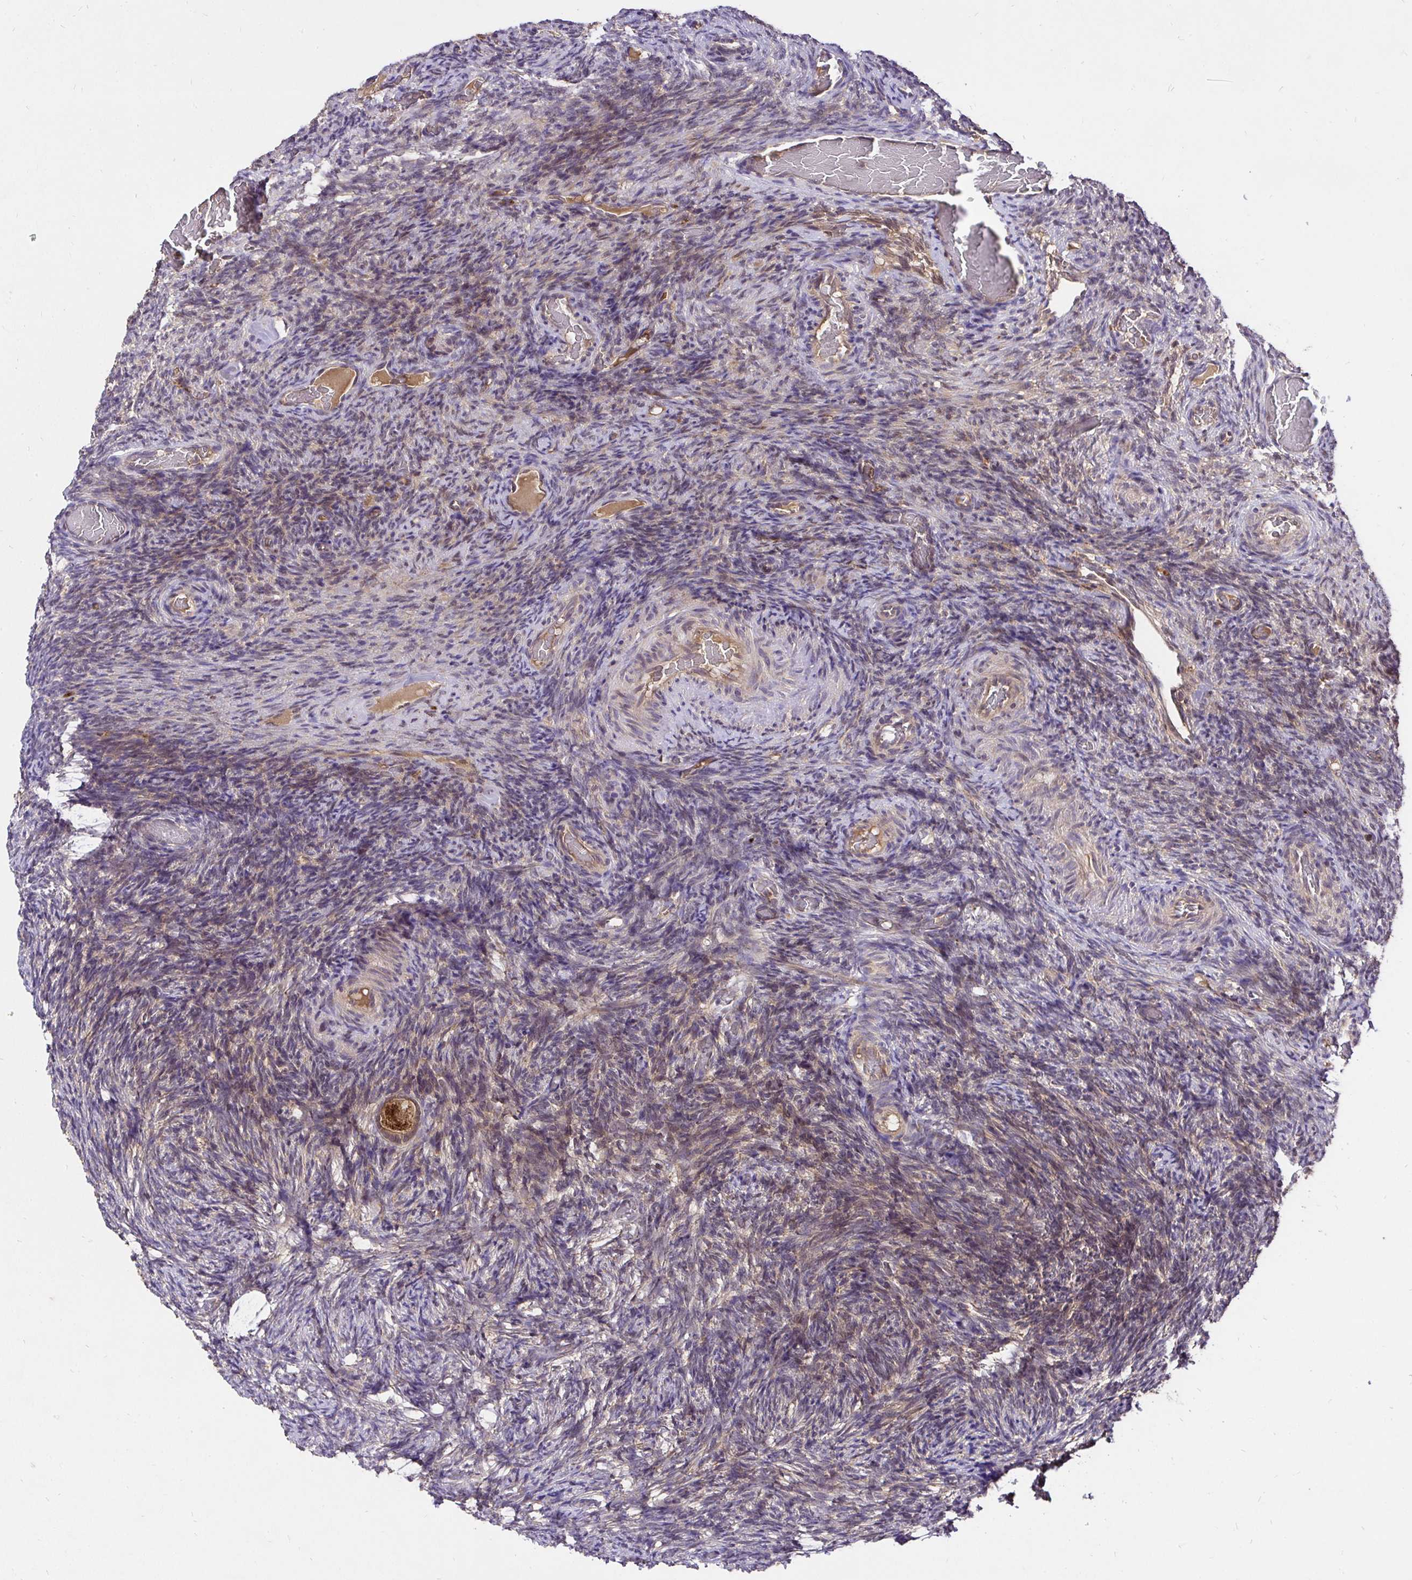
{"staining": {"intensity": "moderate", "quantity": ">75%", "location": "cytoplasmic/membranous"}, "tissue": "ovary", "cell_type": "Follicle cells", "image_type": "normal", "snomed": [{"axis": "morphology", "description": "Normal tissue, NOS"}, {"axis": "topography", "description": "Ovary"}], "caption": "Ovary stained with immunohistochemistry (IHC) shows moderate cytoplasmic/membranous expression in about >75% of follicle cells.", "gene": "UBE2M", "patient": {"sex": "female", "age": 34}}